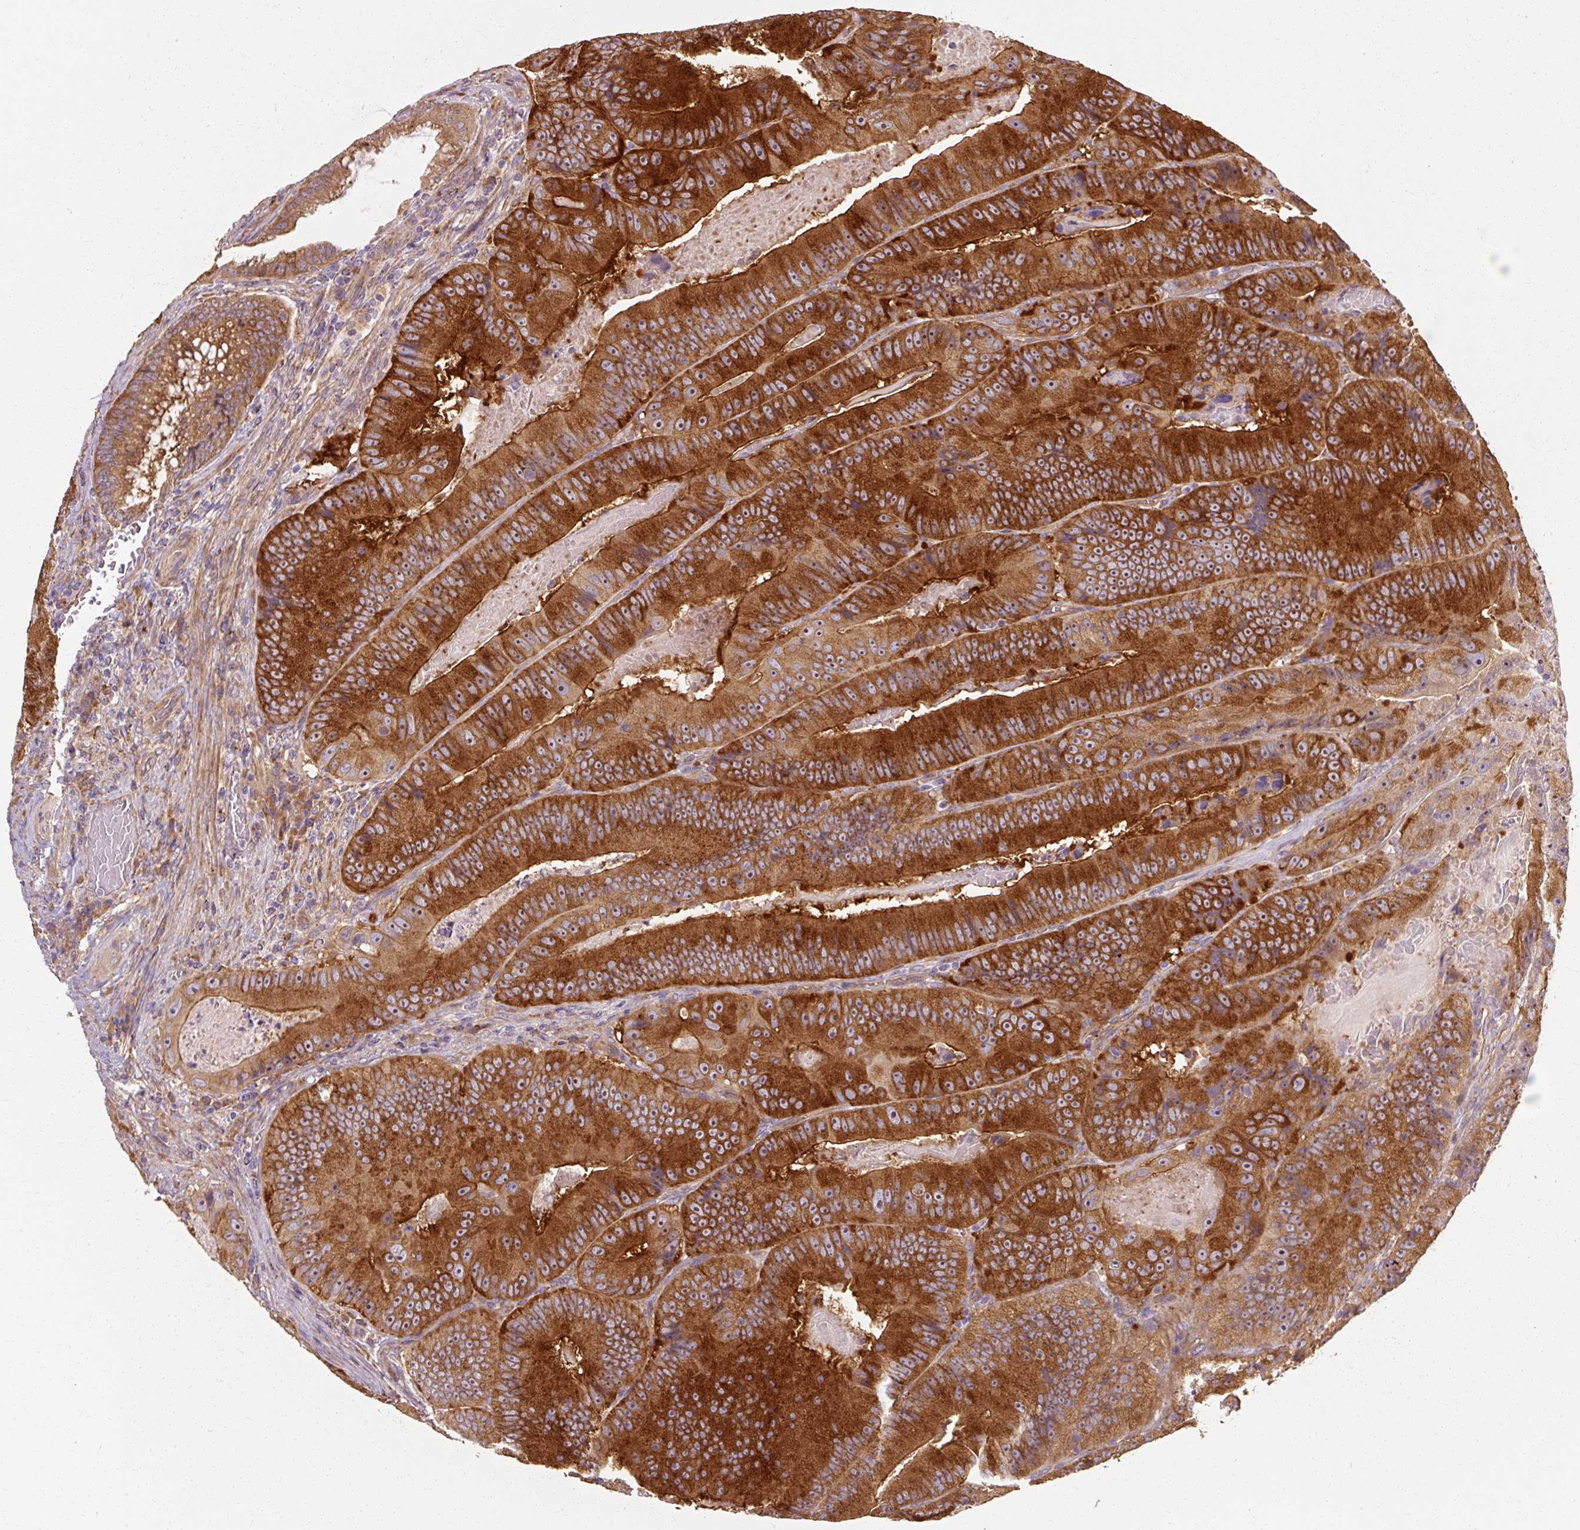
{"staining": {"intensity": "strong", "quantity": ">75%", "location": "cytoplasmic/membranous"}, "tissue": "colorectal cancer", "cell_type": "Tumor cells", "image_type": "cancer", "snomed": [{"axis": "morphology", "description": "Adenocarcinoma, NOS"}, {"axis": "topography", "description": "Colon"}], "caption": "Brown immunohistochemical staining in colorectal cancer reveals strong cytoplasmic/membranous staining in approximately >75% of tumor cells.", "gene": "TBC1D4", "patient": {"sex": "female", "age": 86}}